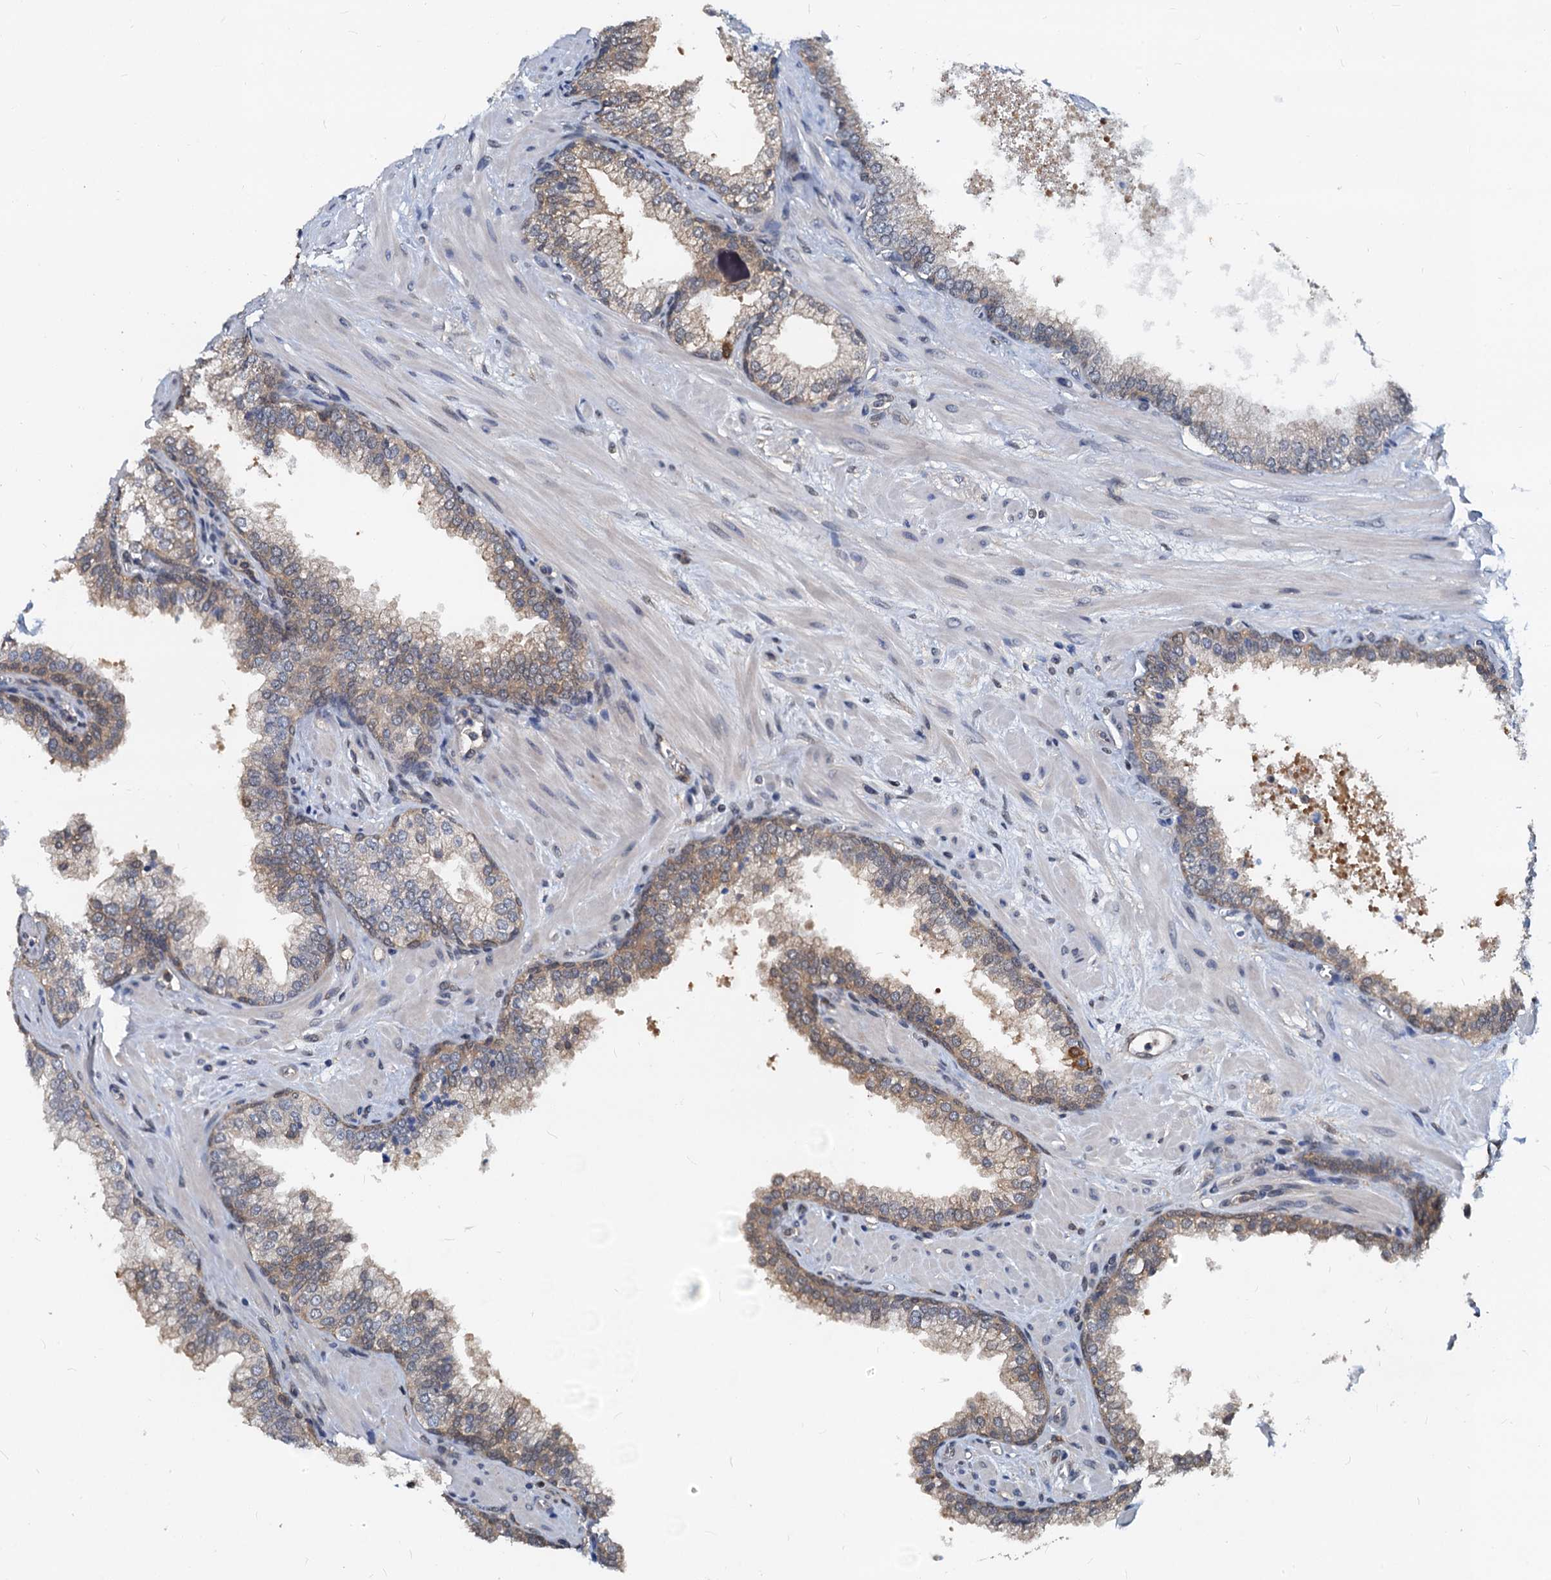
{"staining": {"intensity": "moderate", "quantity": "25%-75%", "location": "cytoplasmic/membranous"}, "tissue": "prostate", "cell_type": "Glandular cells", "image_type": "normal", "snomed": [{"axis": "morphology", "description": "Normal tissue, NOS"}, {"axis": "topography", "description": "Prostate"}], "caption": "A medium amount of moderate cytoplasmic/membranous expression is present in about 25%-75% of glandular cells in unremarkable prostate.", "gene": "PTGES3", "patient": {"sex": "male", "age": 60}}